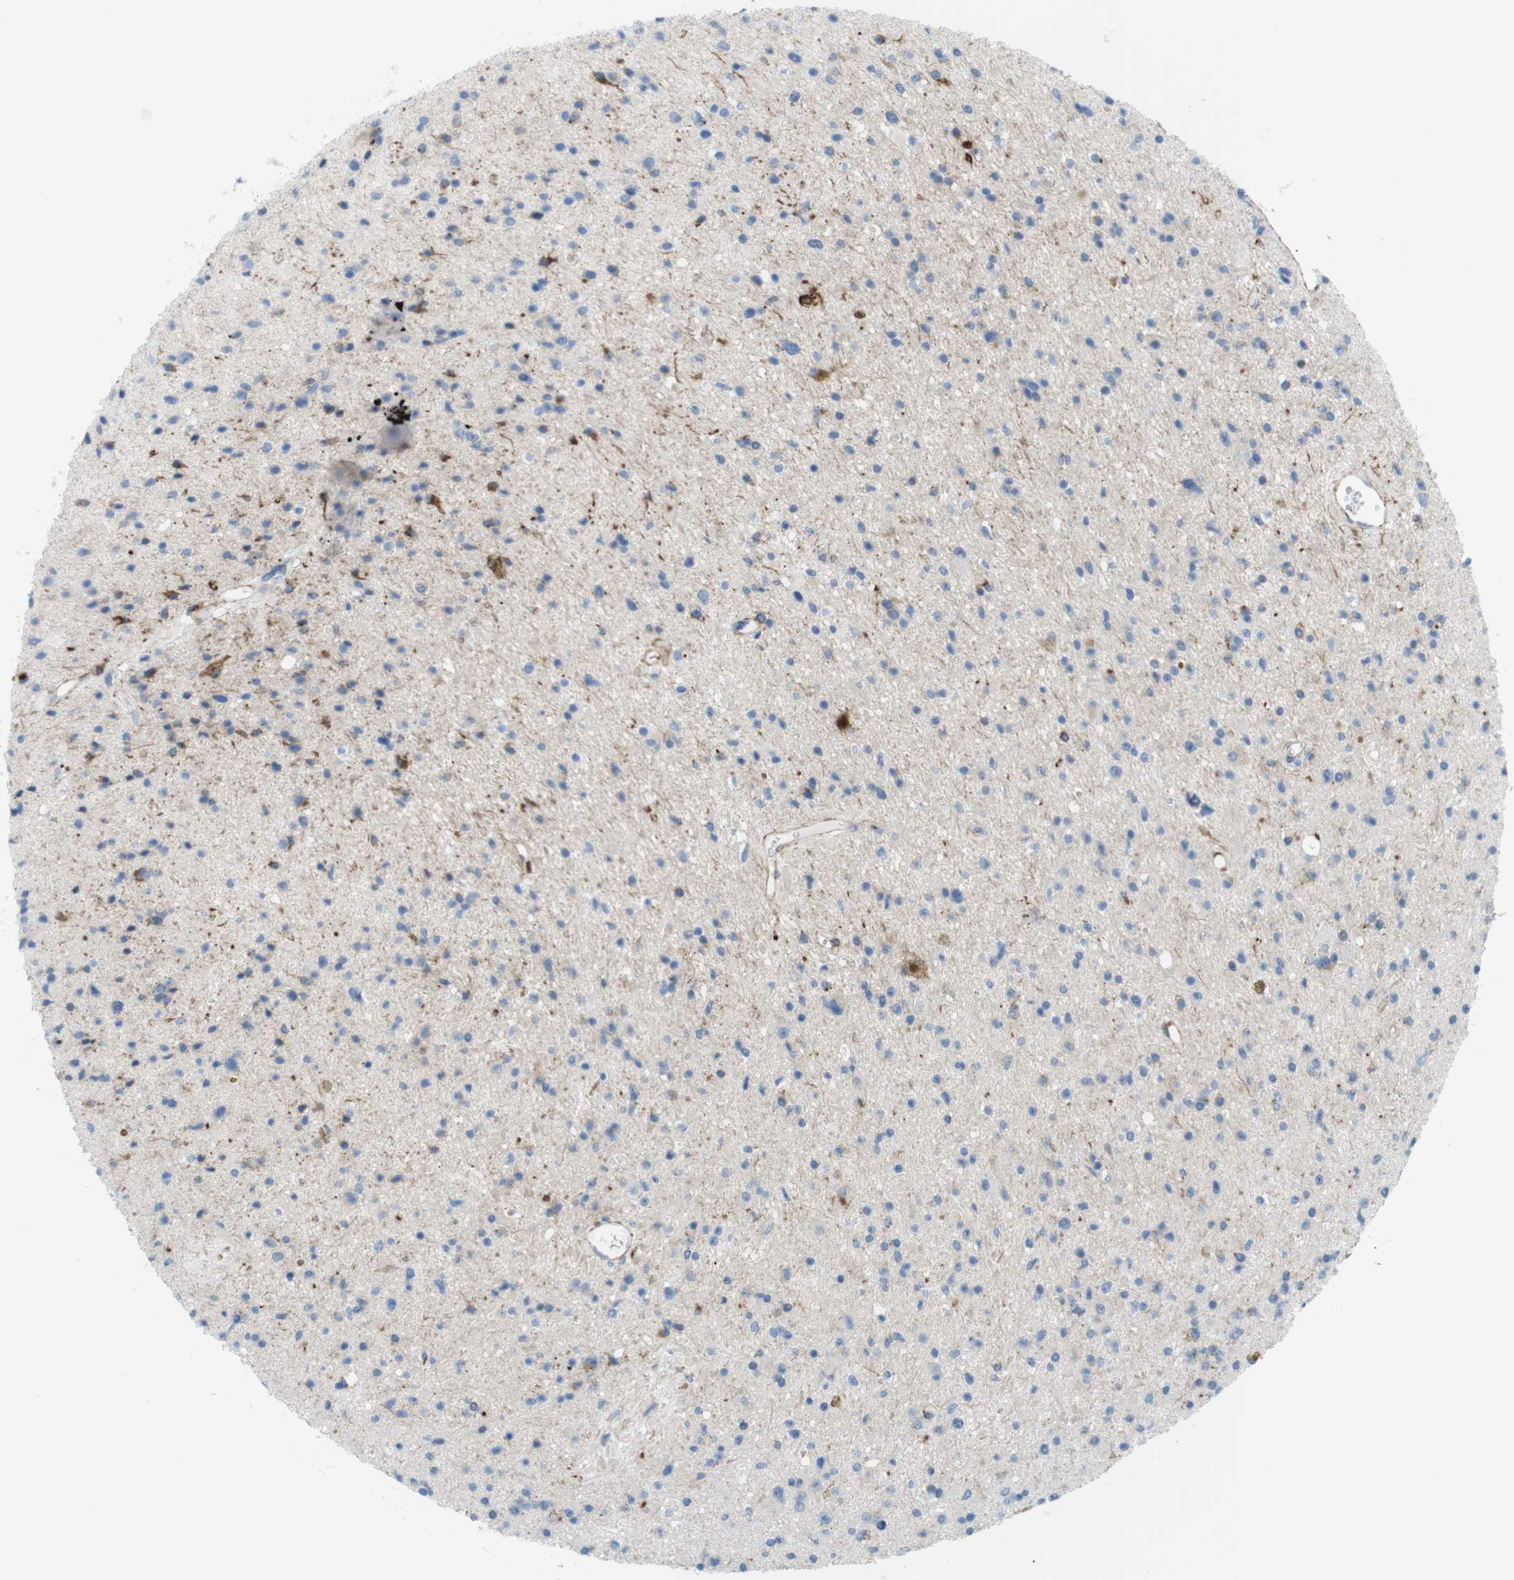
{"staining": {"intensity": "negative", "quantity": "none", "location": "none"}, "tissue": "glioma", "cell_type": "Tumor cells", "image_type": "cancer", "snomed": [{"axis": "morphology", "description": "Glioma, malignant, High grade"}, {"axis": "topography", "description": "Brain"}], "caption": "Human glioma stained for a protein using IHC reveals no staining in tumor cells.", "gene": "MYH9", "patient": {"sex": "male", "age": 33}}